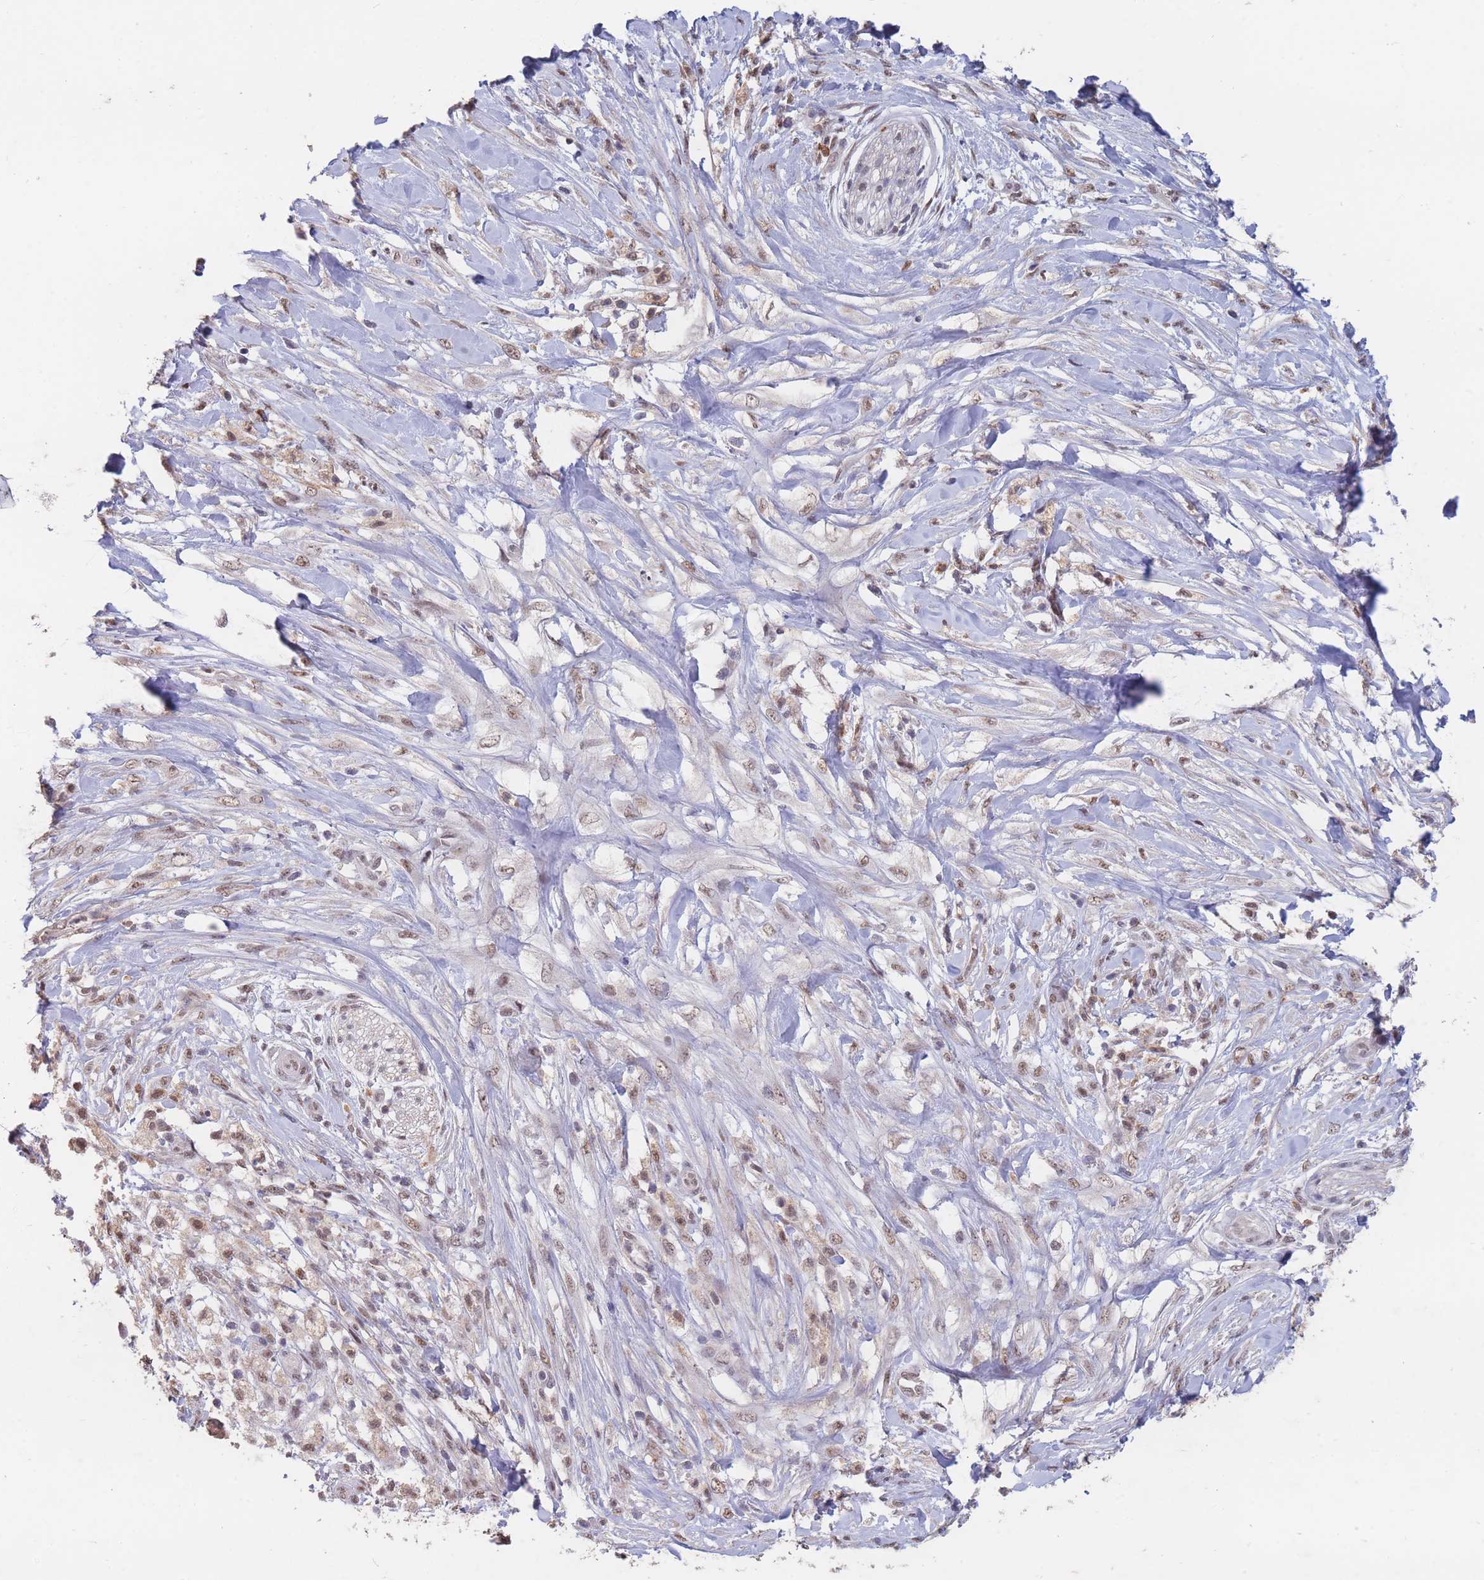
{"staining": {"intensity": "weak", "quantity": ">75%", "location": "nuclear"}, "tissue": "pancreatic cancer", "cell_type": "Tumor cells", "image_type": "cancer", "snomed": [{"axis": "morphology", "description": "Adenocarcinoma, NOS"}, {"axis": "topography", "description": "Pancreas"}], "caption": "About >75% of tumor cells in human adenocarcinoma (pancreatic) show weak nuclear protein expression as visualized by brown immunohistochemical staining.", "gene": "SNRPA1", "patient": {"sex": "female", "age": 72}}